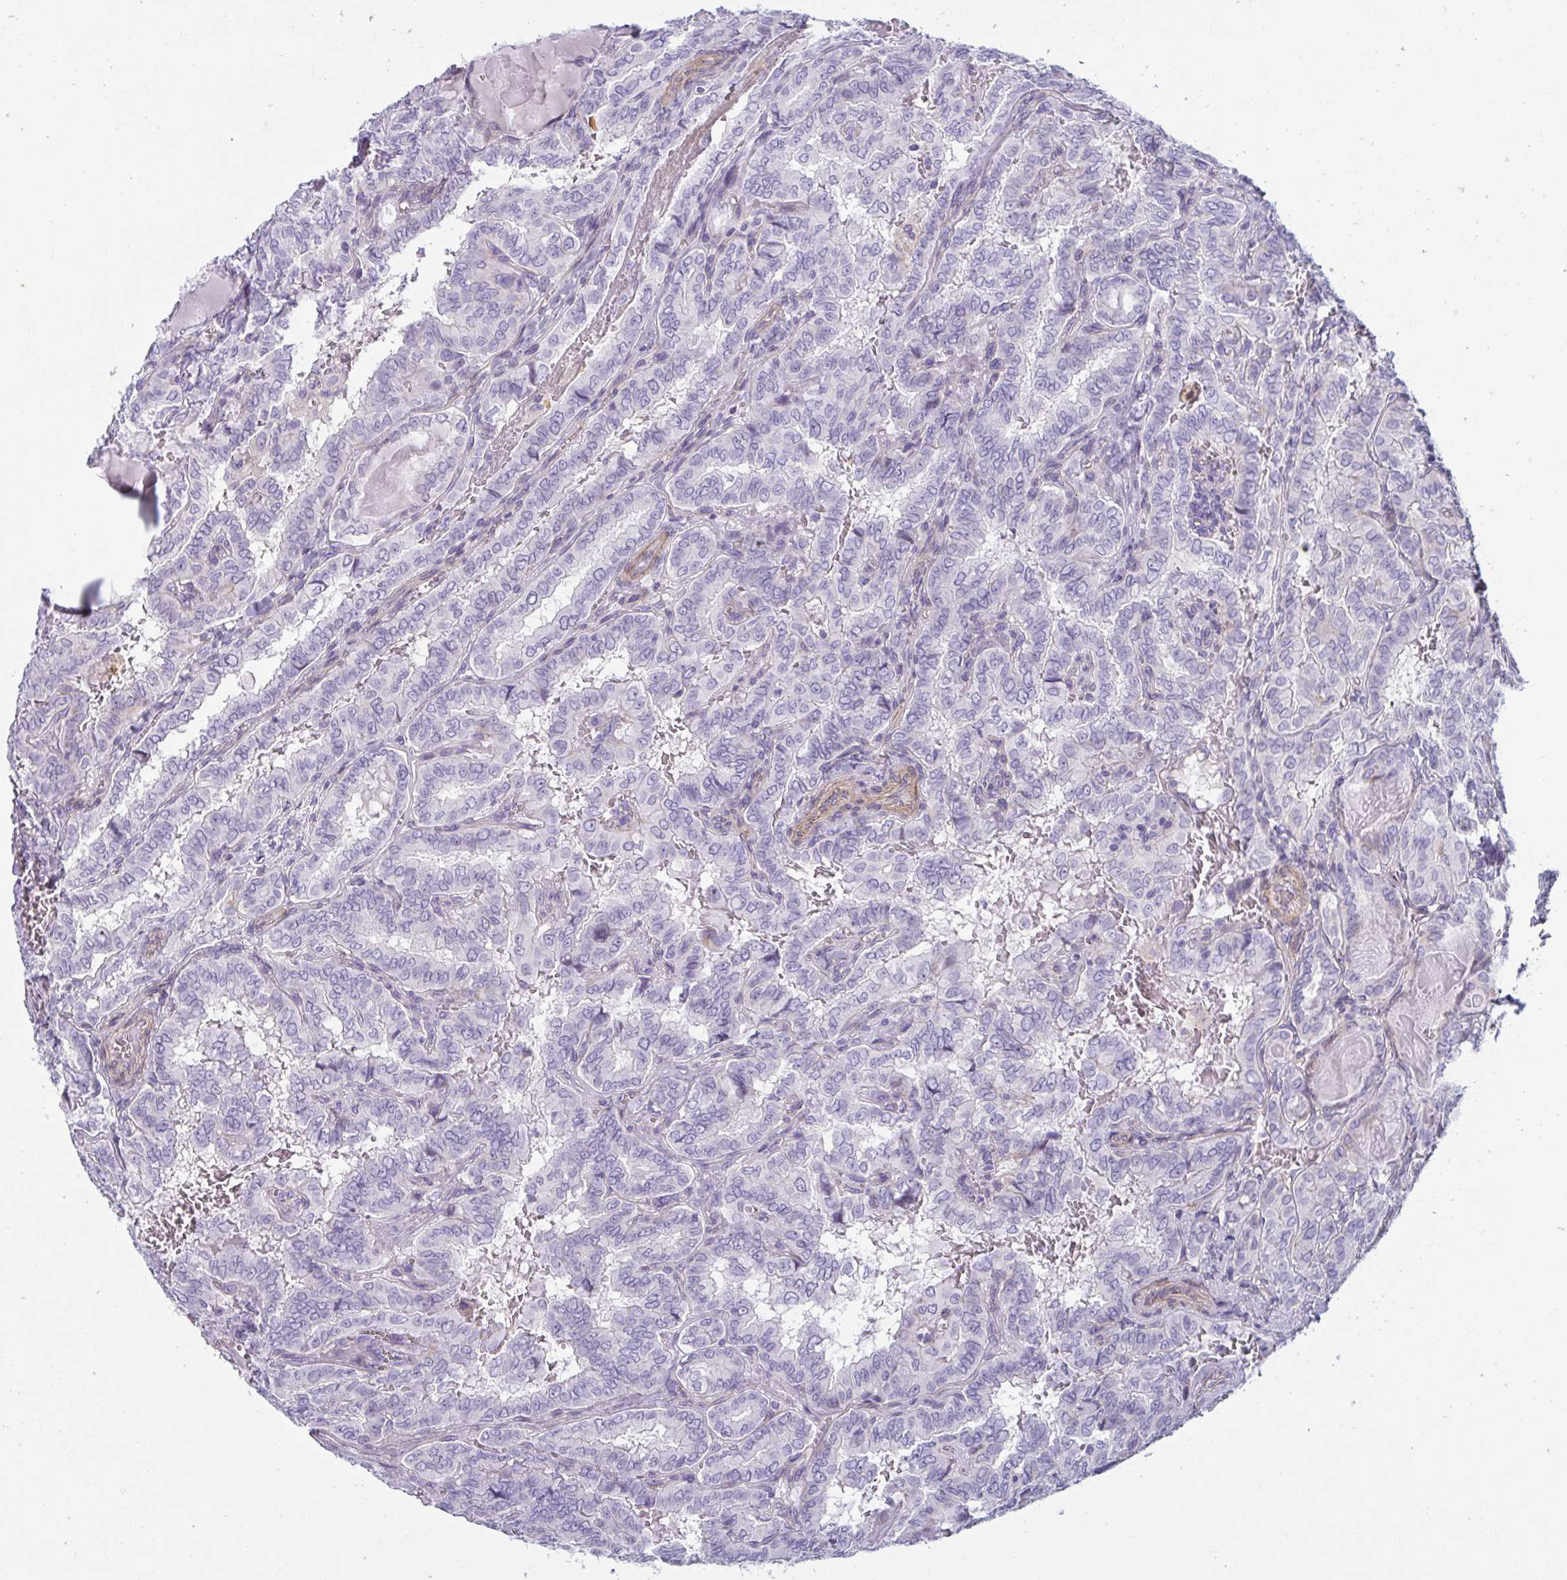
{"staining": {"intensity": "negative", "quantity": "none", "location": "none"}, "tissue": "thyroid cancer", "cell_type": "Tumor cells", "image_type": "cancer", "snomed": [{"axis": "morphology", "description": "Papillary adenocarcinoma, NOS"}, {"axis": "topography", "description": "Thyroid gland"}], "caption": "DAB (3,3'-diaminobenzidine) immunohistochemical staining of thyroid papillary adenocarcinoma exhibits no significant positivity in tumor cells.", "gene": "OR5P3", "patient": {"sex": "female", "age": 46}}